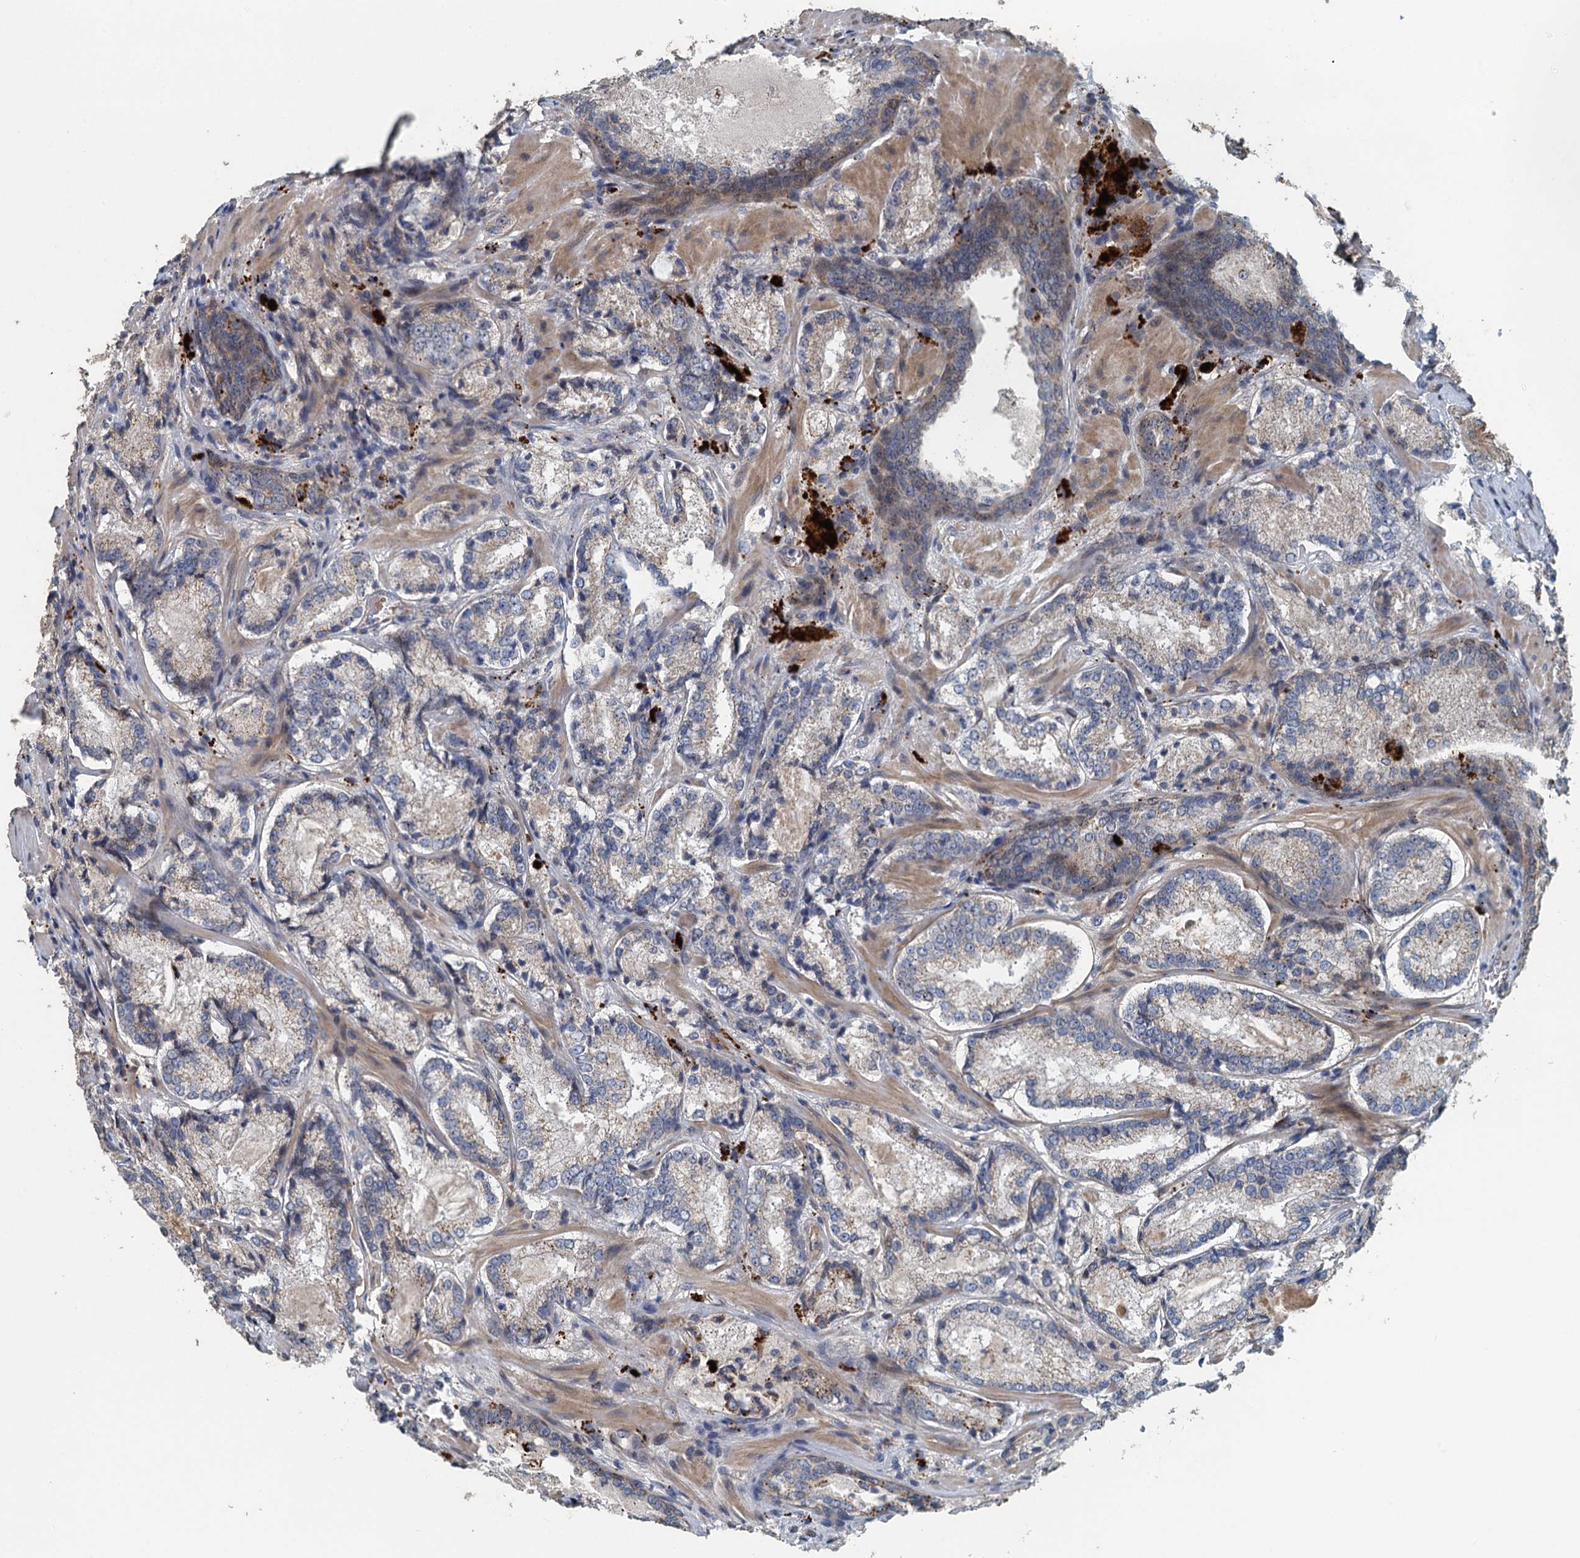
{"staining": {"intensity": "negative", "quantity": "none", "location": "none"}, "tissue": "prostate cancer", "cell_type": "Tumor cells", "image_type": "cancer", "snomed": [{"axis": "morphology", "description": "Adenocarcinoma, Low grade"}, {"axis": "topography", "description": "Prostate"}], "caption": "Prostate cancer was stained to show a protein in brown. There is no significant staining in tumor cells.", "gene": "AGRN", "patient": {"sex": "male", "age": 74}}